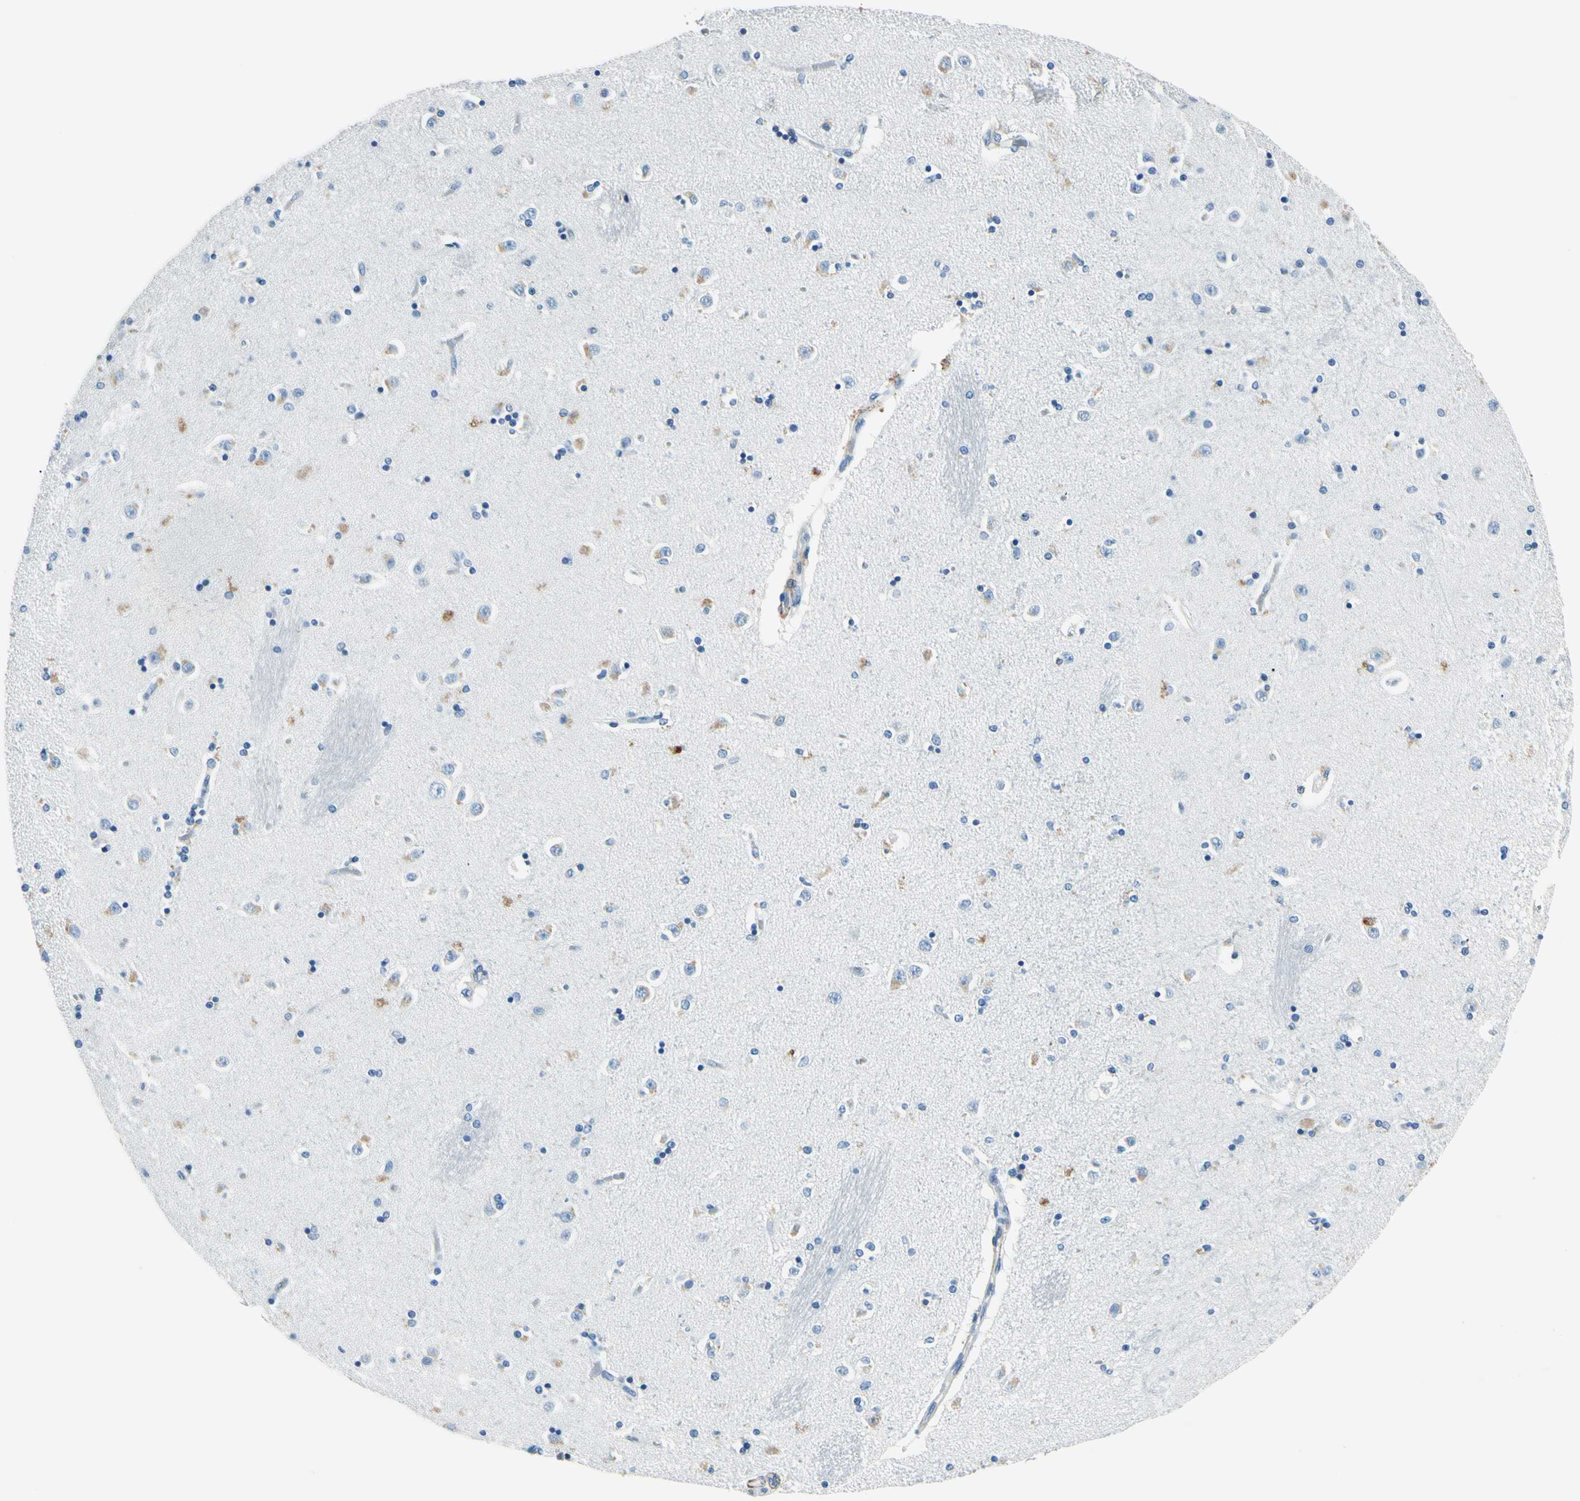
{"staining": {"intensity": "weak", "quantity": "<25%", "location": "cytoplasmic/membranous"}, "tissue": "caudate", "cell_type": "Glial cells", "image_type": "normal", "snomed": [{"axis": "morphology", "description": "Normal tissue, NOS"}, {"axis": "topography", "description": "Lateral ventricle wall"}], "caption": "An image of caudate stained for a protein shows no brown staining in glial cells. (DAB (3,3'-diaminobenzidine) IHC, high magnification).", "gene": "CDH15", "patient": {"sex": "female", "age": 54}}